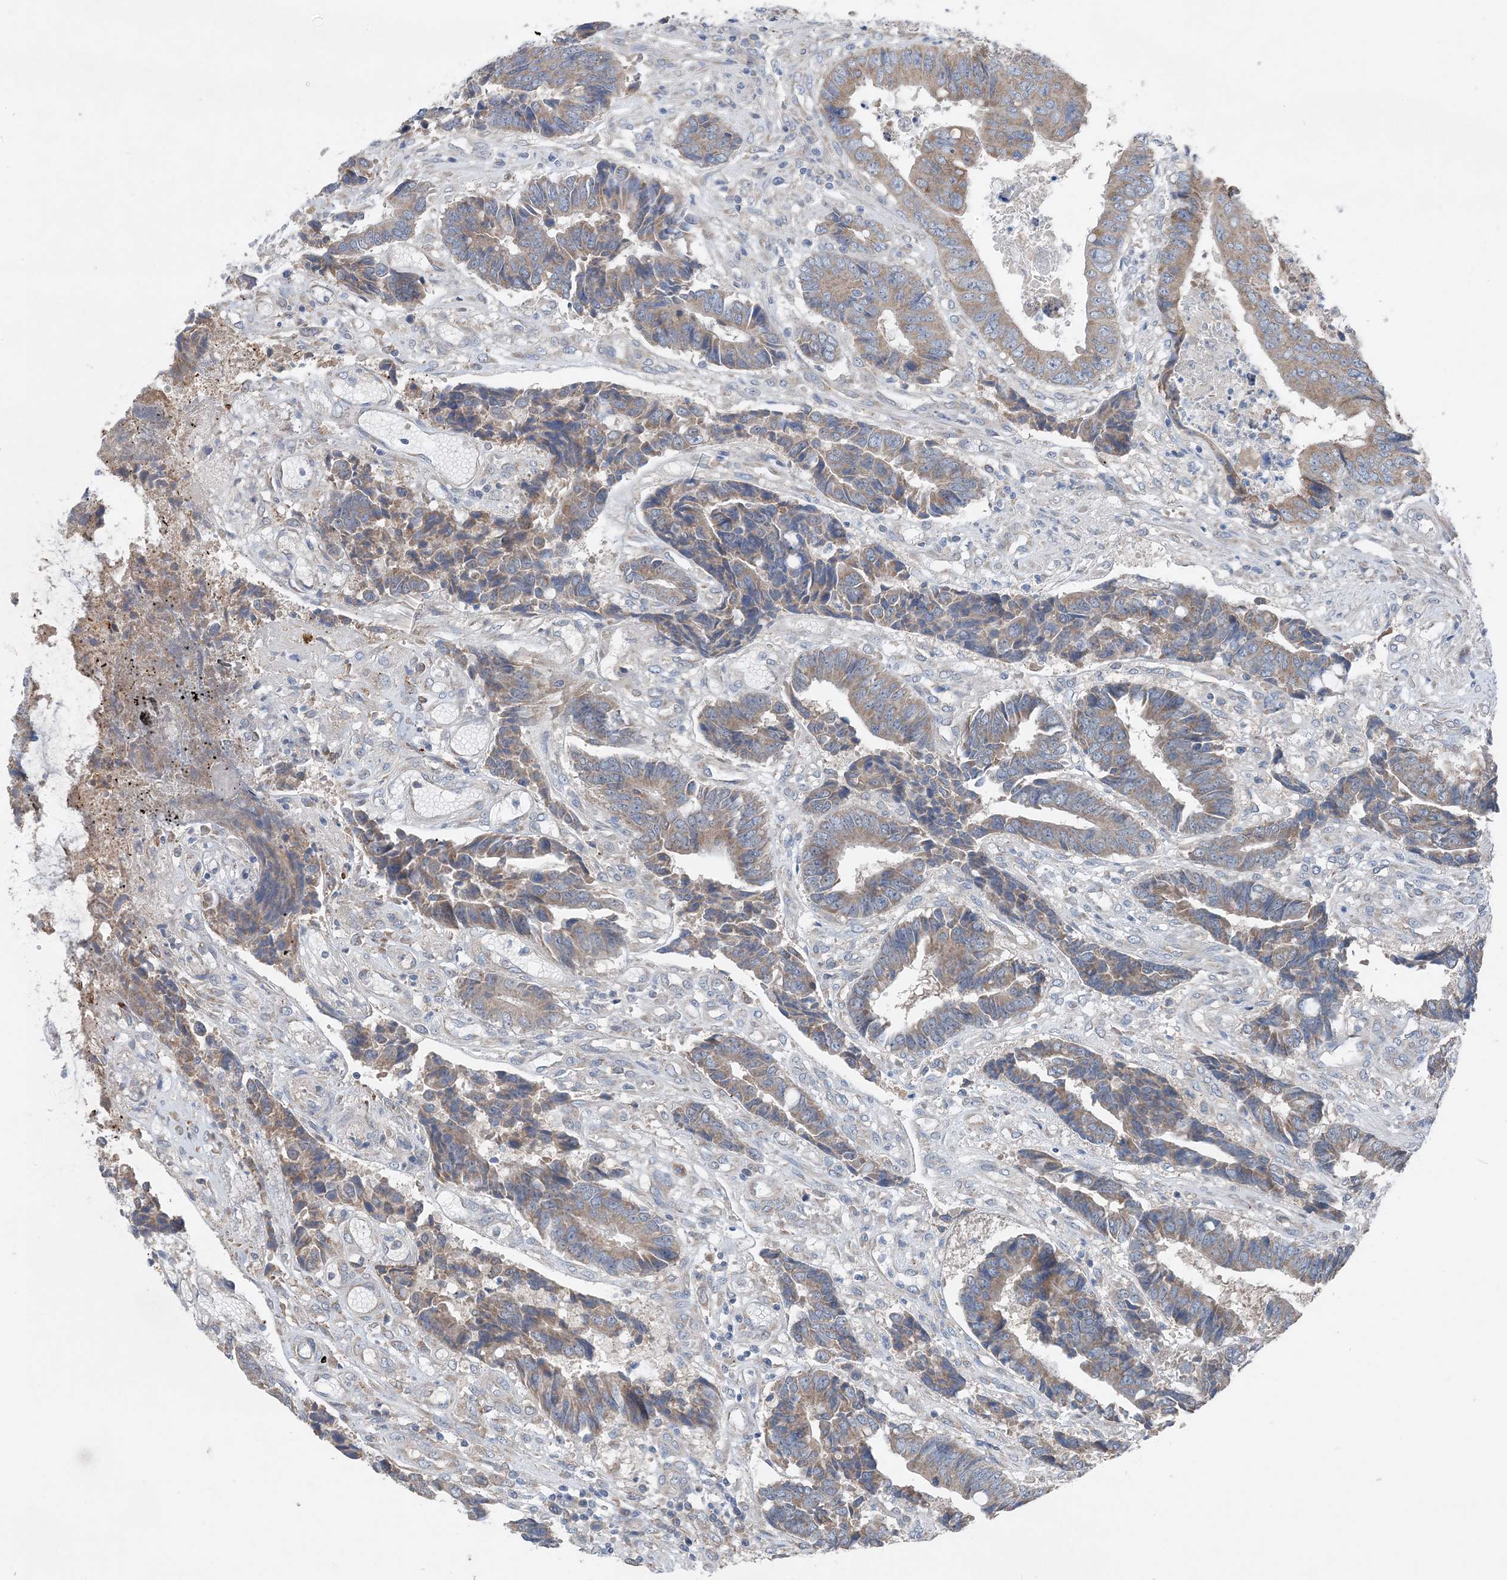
{"staining": {"intensity": "weak", "quantity": ">75%", "location": "cytoplasmic/membranous"}, "tissue": "colorectal cancer", "cell_type": "Tumor cells", "image_type": "cancer", "snomed": [{"axis": "morphology", "description": "Adenocarcinoma, NOS"}, {"axis": "topography", "description": "Rectum"}], "caption": "Tumor cells reveal low levels of weak cytoplasmic/membranous staining in approximately >75% of cells in human colorectal cancer.", "gene": "DHX30", "patient": {"sex": "male", "age": 84}}